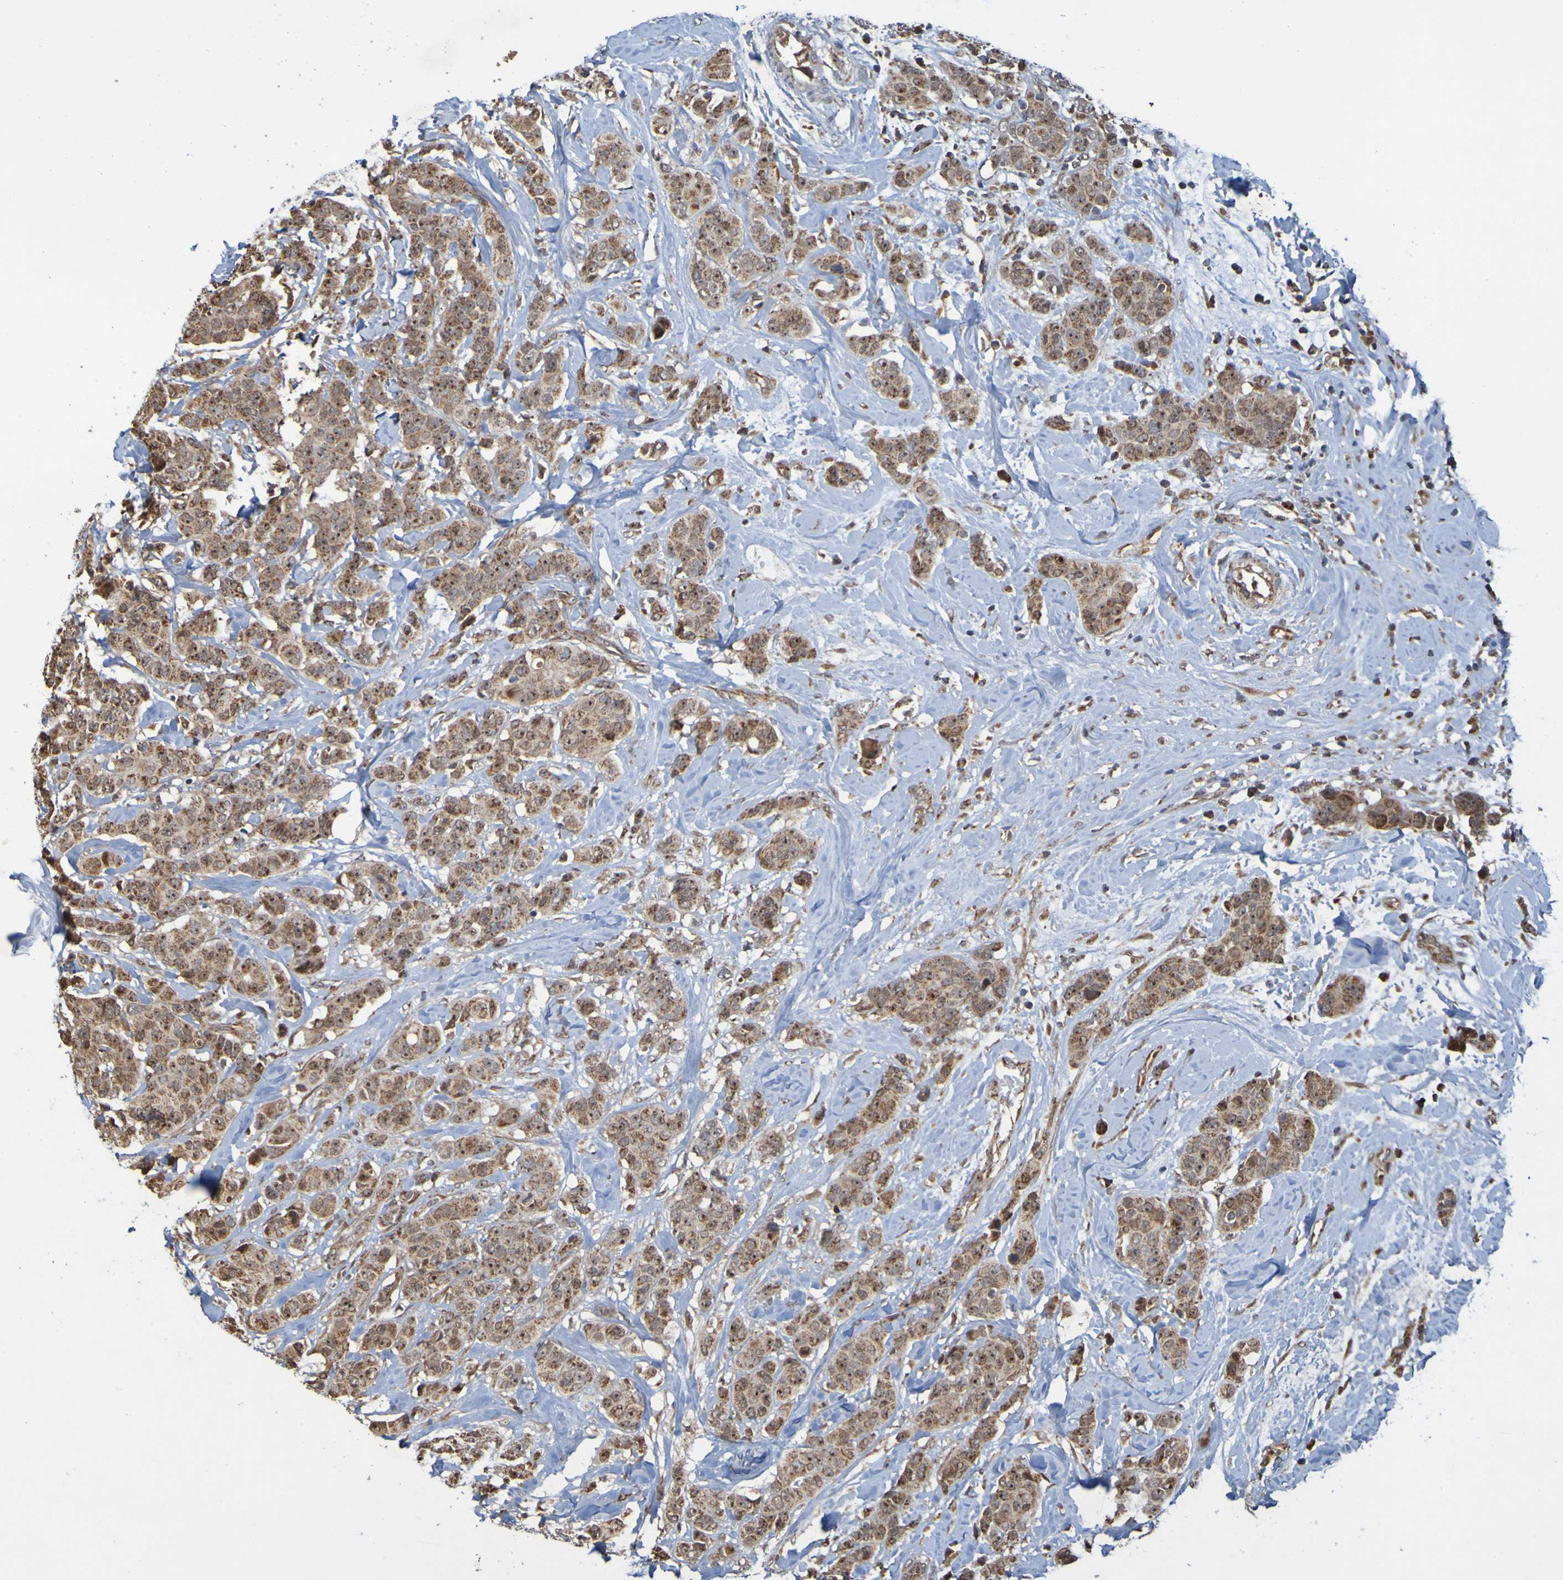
{"staining": {"intensity": "moderate", "quantity": ">75%", "location": "cytoplasmic/membranous,nuclear"}, "tissue": "breast cancer", "cell_type": "Tumor cells", "image_type": "cancer", "snomed": [{"axis": "morphology", "description": "Normal tissue, NOS"}, {"axis": "morphology", "description": "Duct carcinoma"}, {"axis": "topography", "description": "Breast"}], "caption": "Immunohistochemical staining of breast cancer (infiltrating ductal carcinoma) shows moderate cytoplasmic/membranous and nuclear protein staining in about >75% of tumor cells.", "gene": "TMBIM1", "patient": {"sex": "female", "age": 40}}